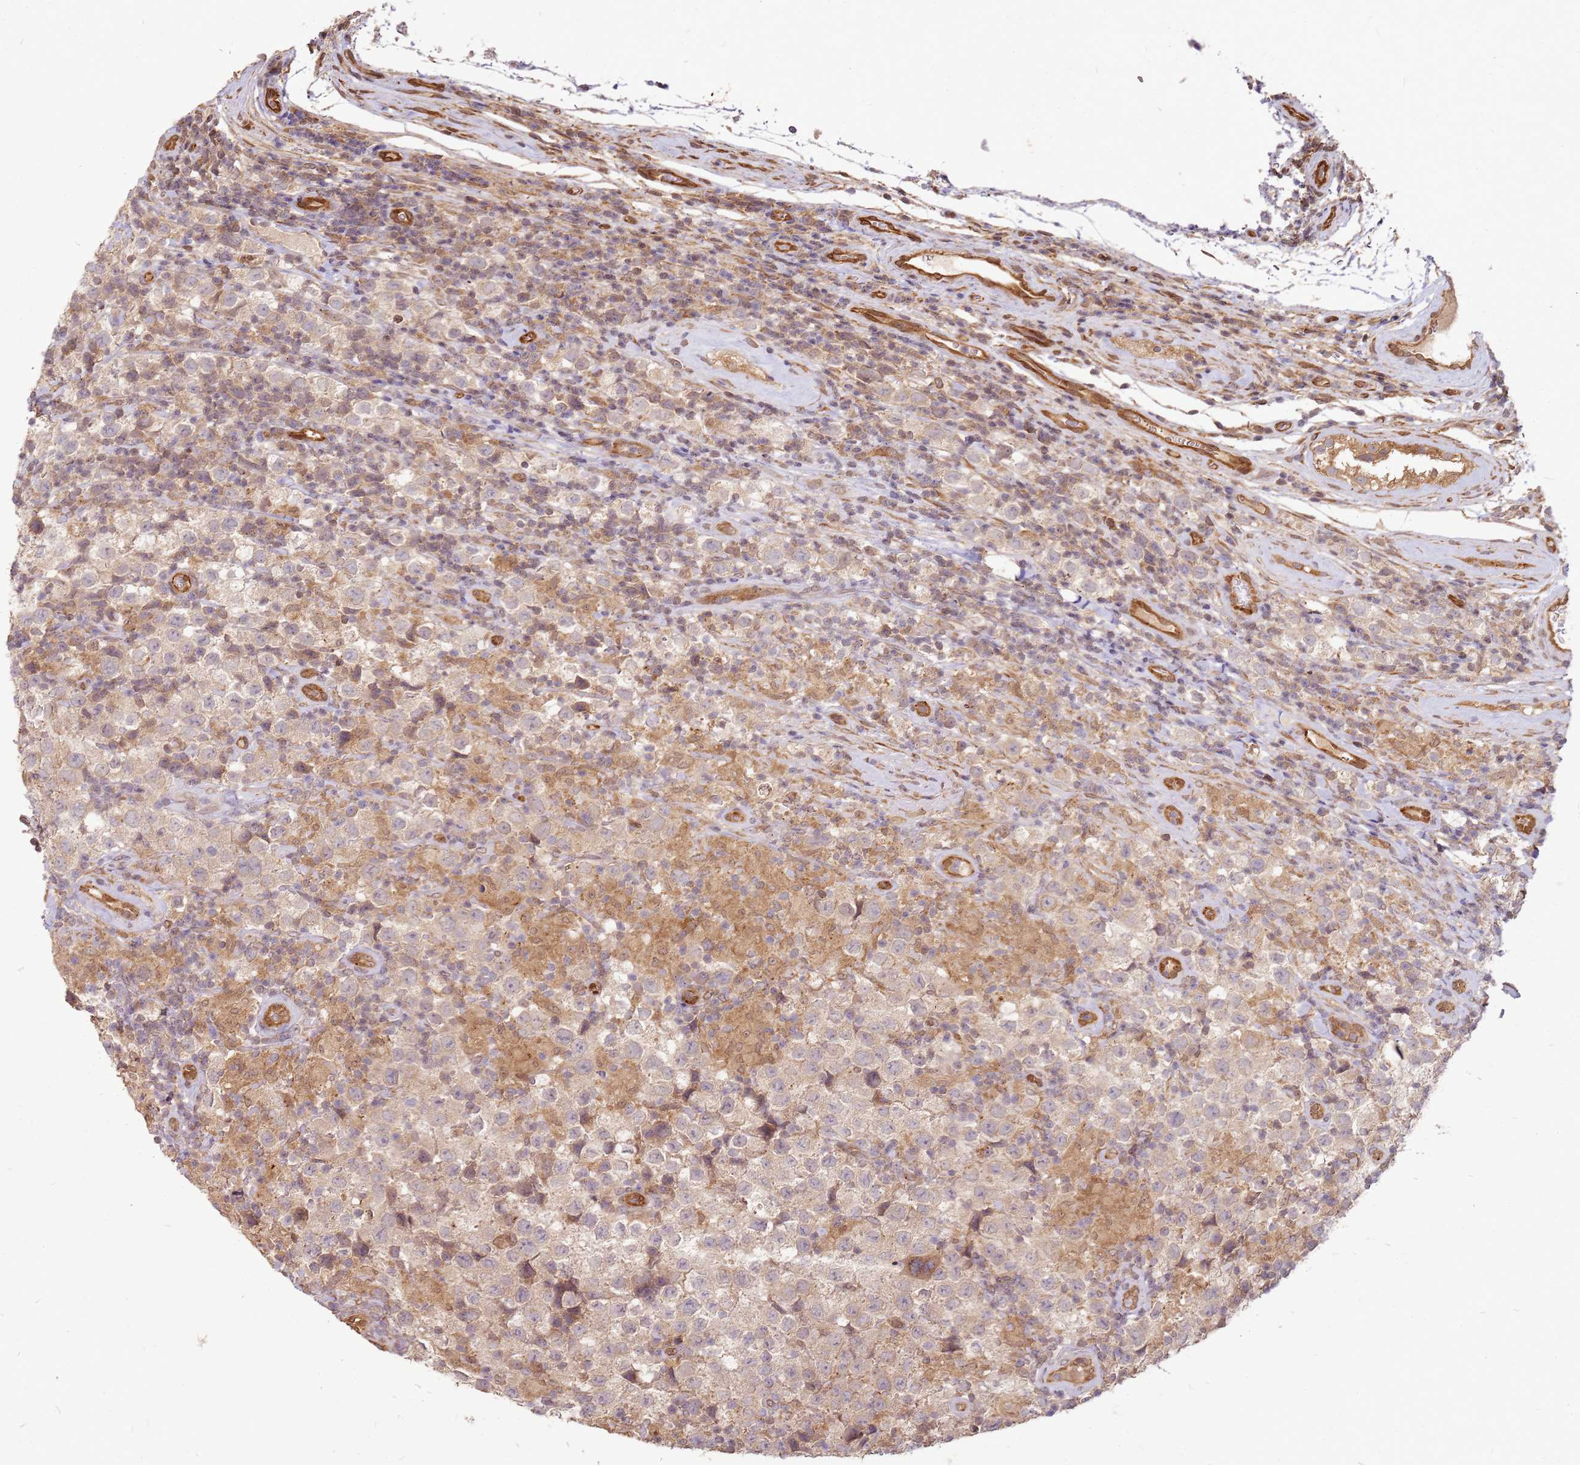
{"staining": {"intensity": "weak", "quantity": "<25%", "location": "cytoplasmic/membranous"}, "tissue": "testis cancer", "cell_type": "Tumor cells", "image_type": "cancer", "snomed": [{"axis": "morphology", "description": "Seminoma, NOS"}, {"axis": "morphology", "description": "Carcinoma, Embryonal, NOS"}, {"axis": "topography", "description": "Testis"}], "caption": "IHC photomicrograph of testis cancer stained for a protein (brown), which exhibits no positivity in tumor cells.", "gene": "NUDT14", "patient": {"sex": "male", "age": 41}}